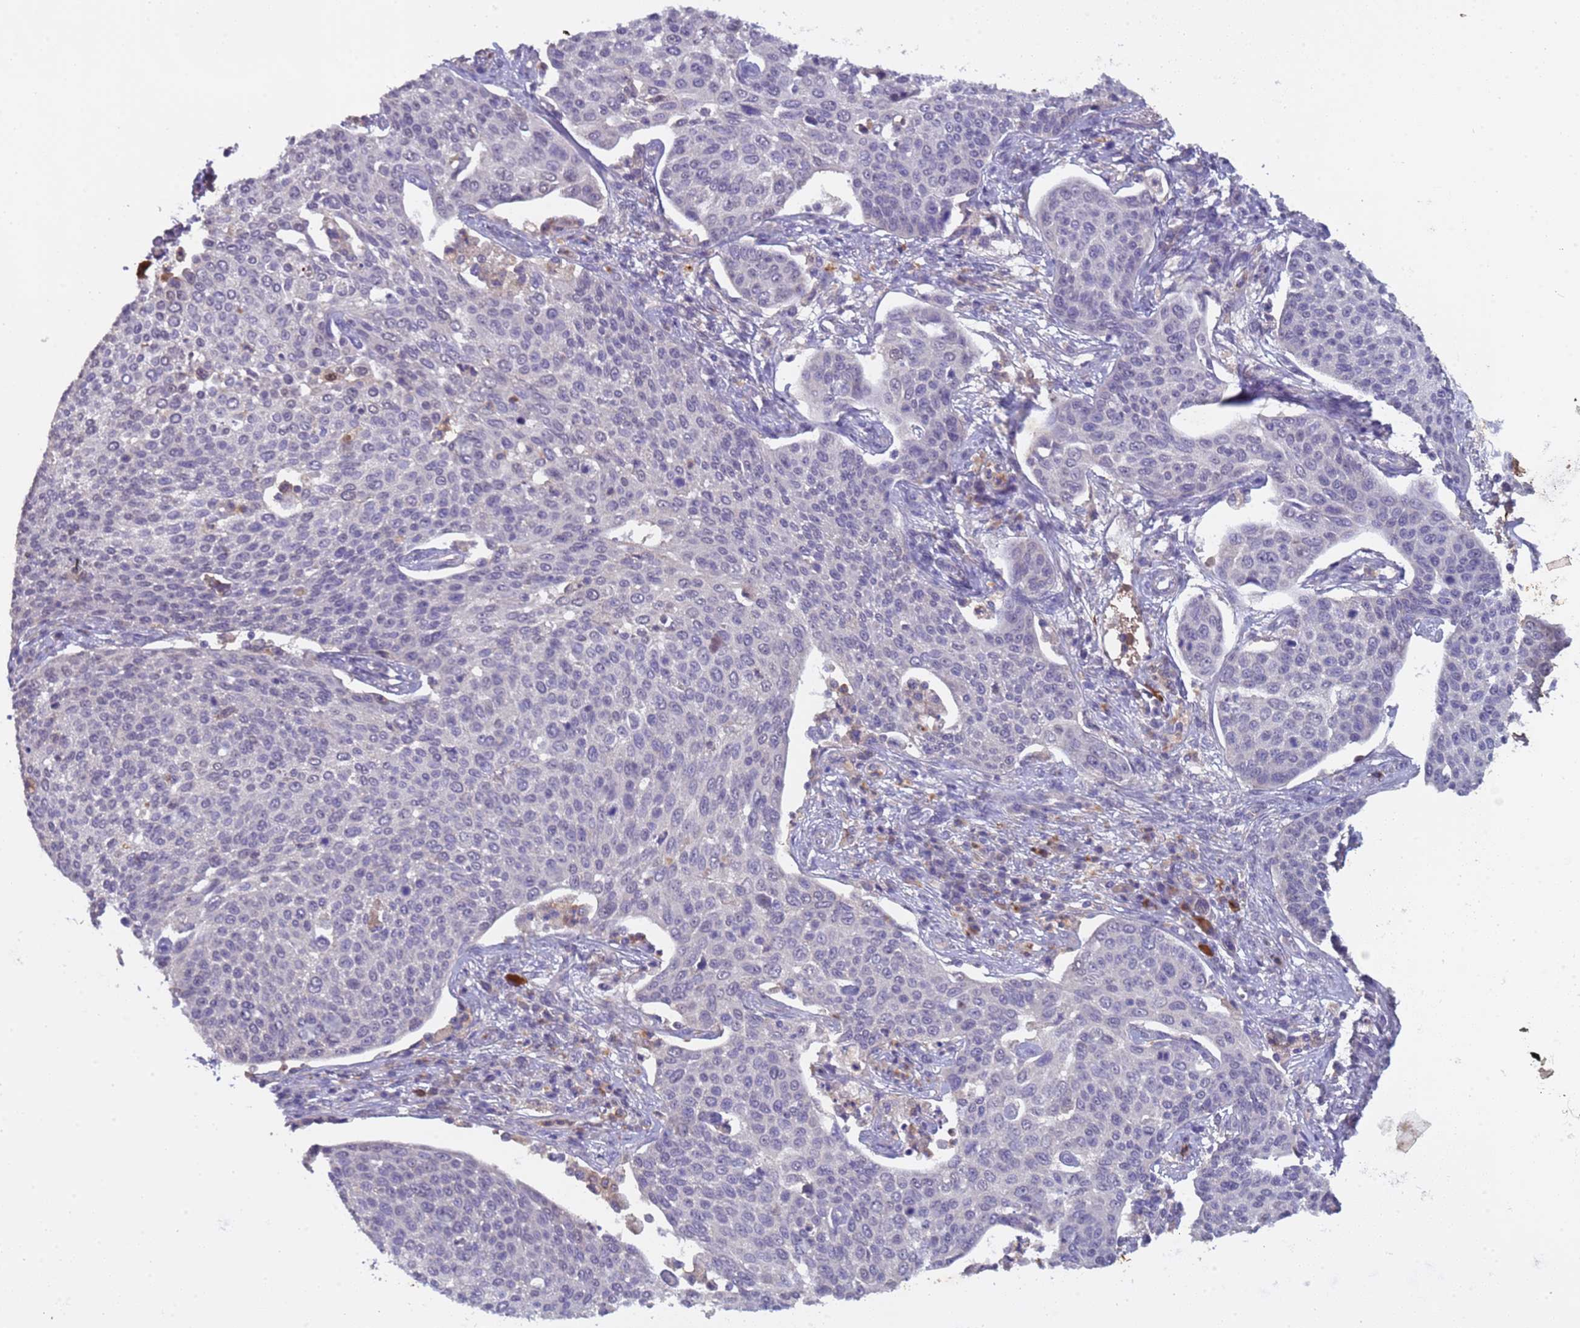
{"staining": {"intensity": "negative", "quantity": "none", "location": "none"}, "tissue": "cervical cancer", "cell_type": "Tumor cells", "image_type": "cancer", "snomed": [{"axis": "morphology", "description": "Squamous cell carcinoma, NOS"}, {"axis": "topography", "description": "Cervix"}], "caption": "Immunohistochemistry of human cervical cancer (squamous cell carcinoma) reveals no expression in tumor cells. (Brightfield microscopy of DAB (3,3'-diaminobenzidine) immunohistochemistry at high magnification).", "gene": "ZNF248", "patient": {"sex": "female", "age": 34}}